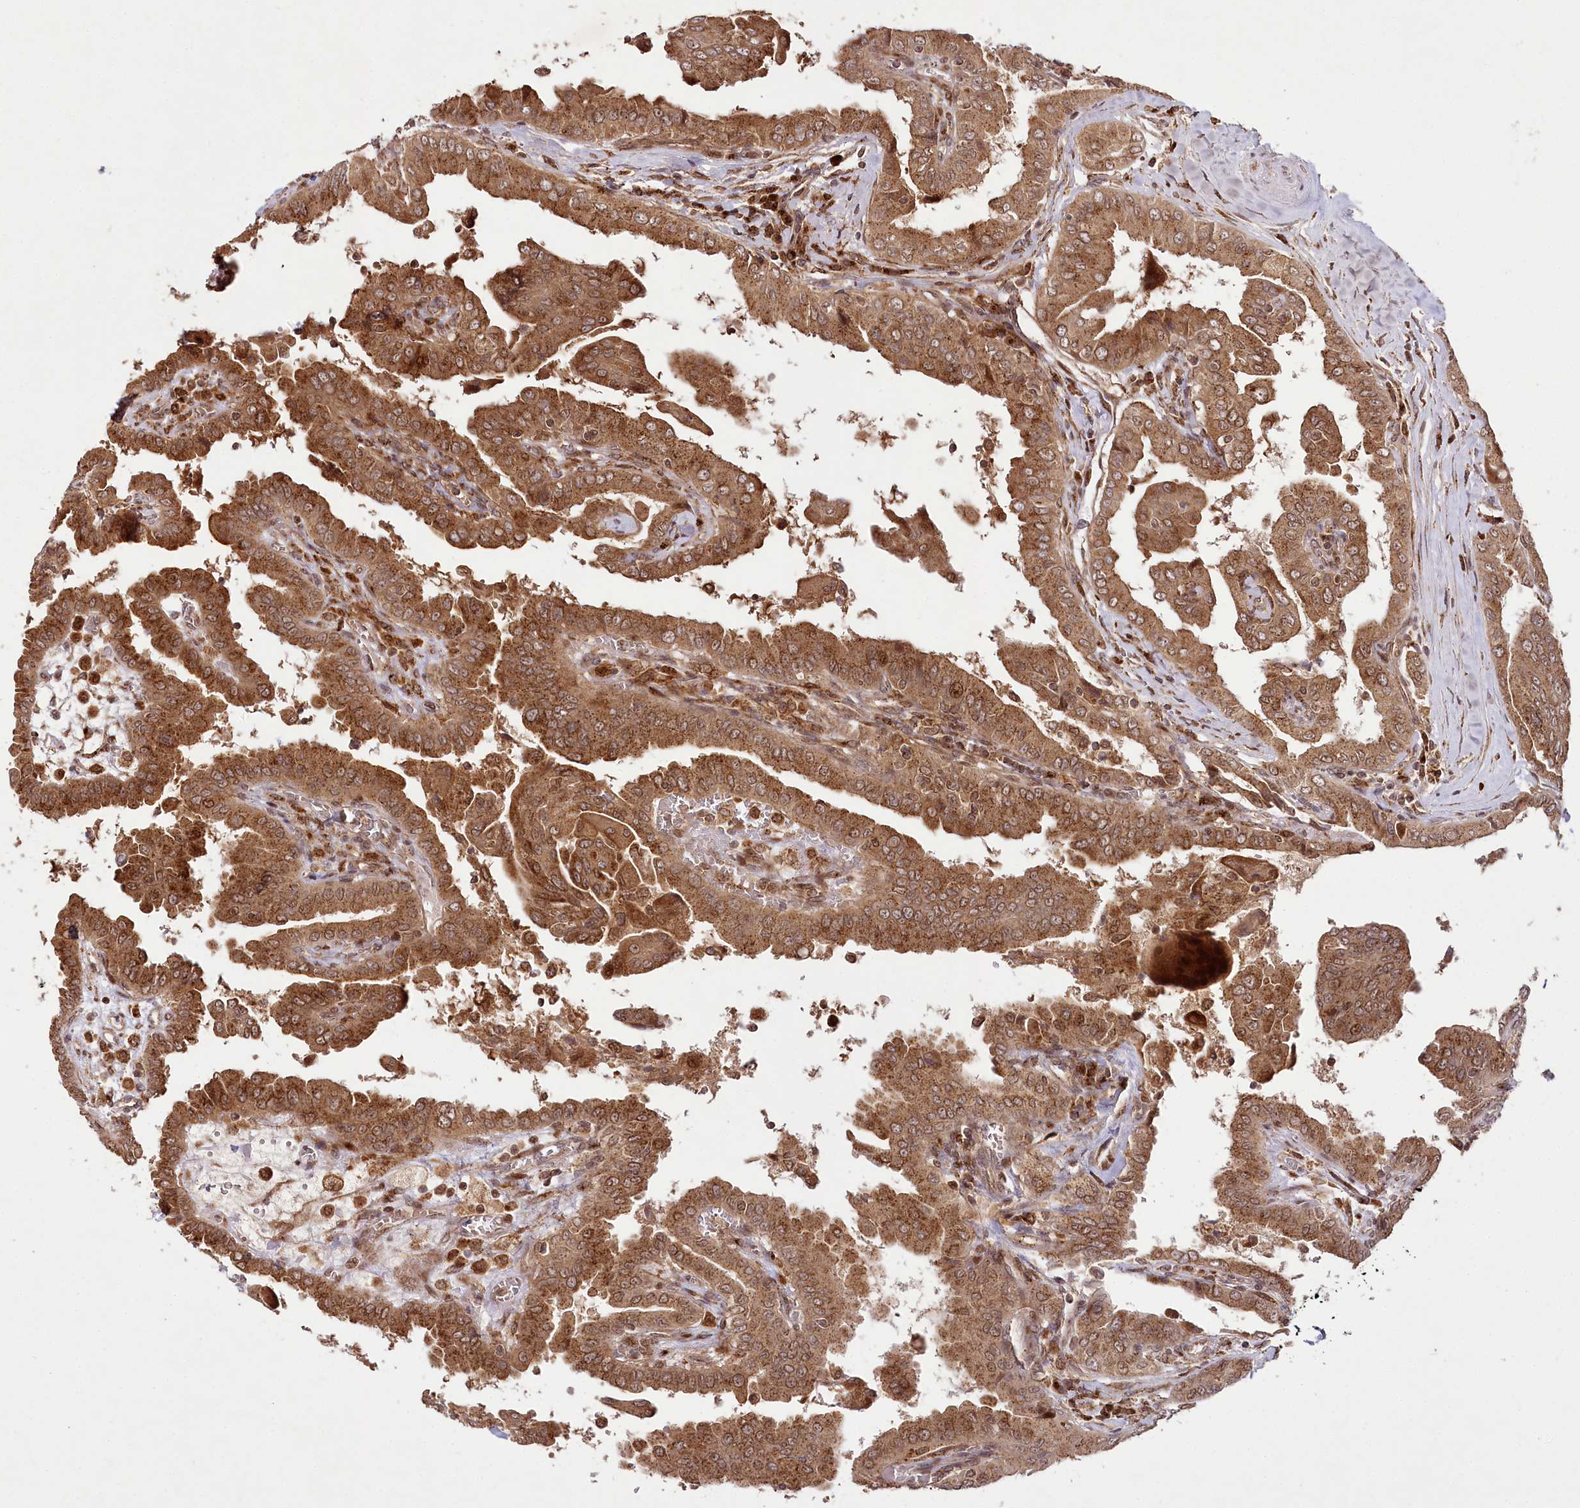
{"staining": {"intensity": "strong", "quantity": ">75%", "location": "cytoplasmic/membranous"}, "tissue": "thyroid cancer", "cell_type": "Tumor cells", "image_type": "cancer", "snomed": [{"axis": "morphology", "description": "Papillary adenocarcinoma, NOS"}, {"axis": "topography", "description": "Thyroid gland"}], "caption": "A high-resolution image shows IHC staining of papillary adenocarcinoma (thyroid), which demonstrates strong cytoplasmic/membranous expression in about >75% of tumor cells.", "gene": "COPG1", "patient": {"sex": "male", "age": 33}}